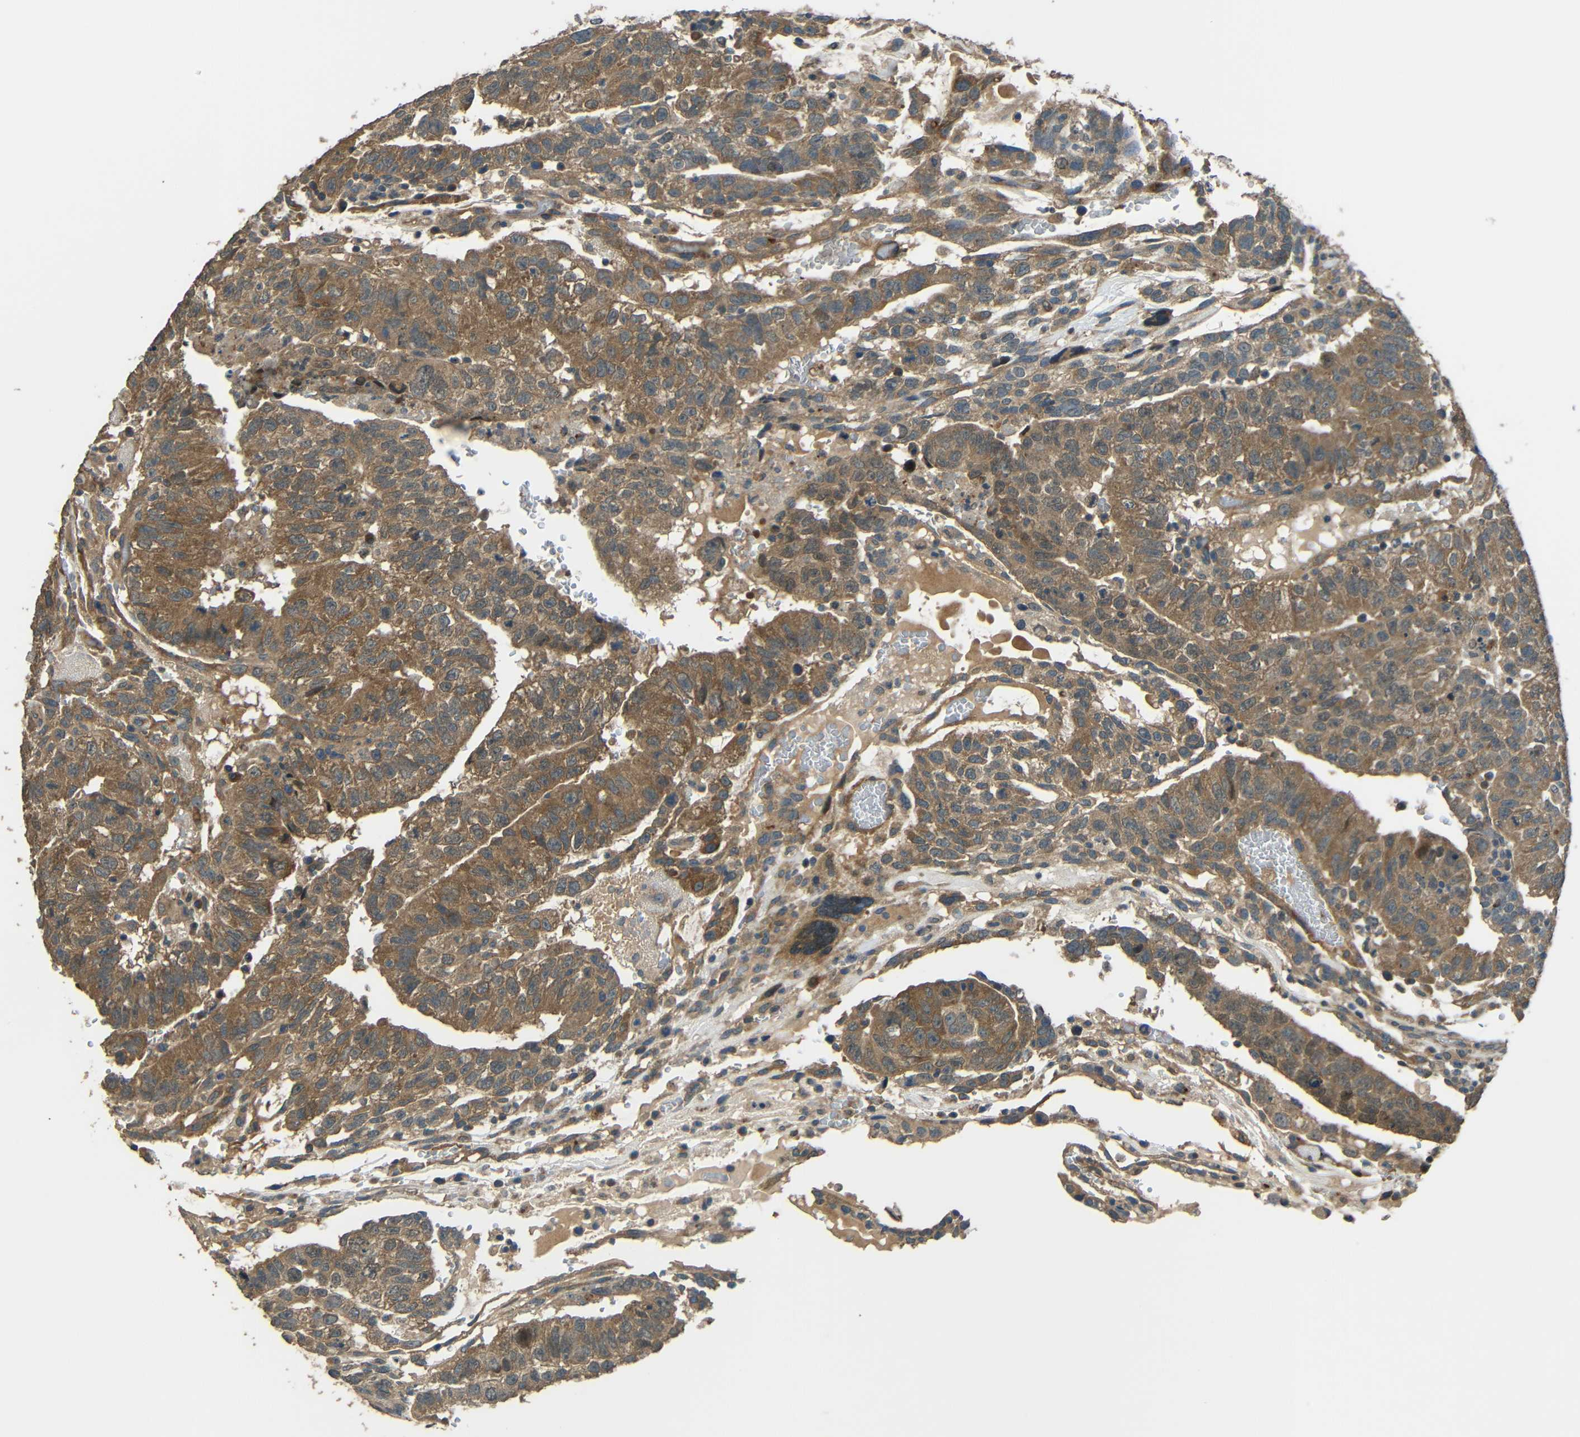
{"staining": {"intensity": "moderate", "quantity": ">75%", "location": "cytoplasmic/membranous"}, "tissue": "testis cancer", "cell_type": "Tumor cells", "image_type": "cancer", "snomed": [{"axis": "morphology", "description": "Seminoma, NOS"}, {"axis": "morphology", "description": "Carcinoma, Embryonal, NOS"}, {"axis": "topography", "description": "Testis"}], "caption": "About >75% of tumor cells in human seminoma (testis) reveal moderate cytoplasmic/membranous protein staining as visualized by brown immunohistochemical staining.", "gene": "ACACA", "patient": {"sex": "male", "age": 52}}